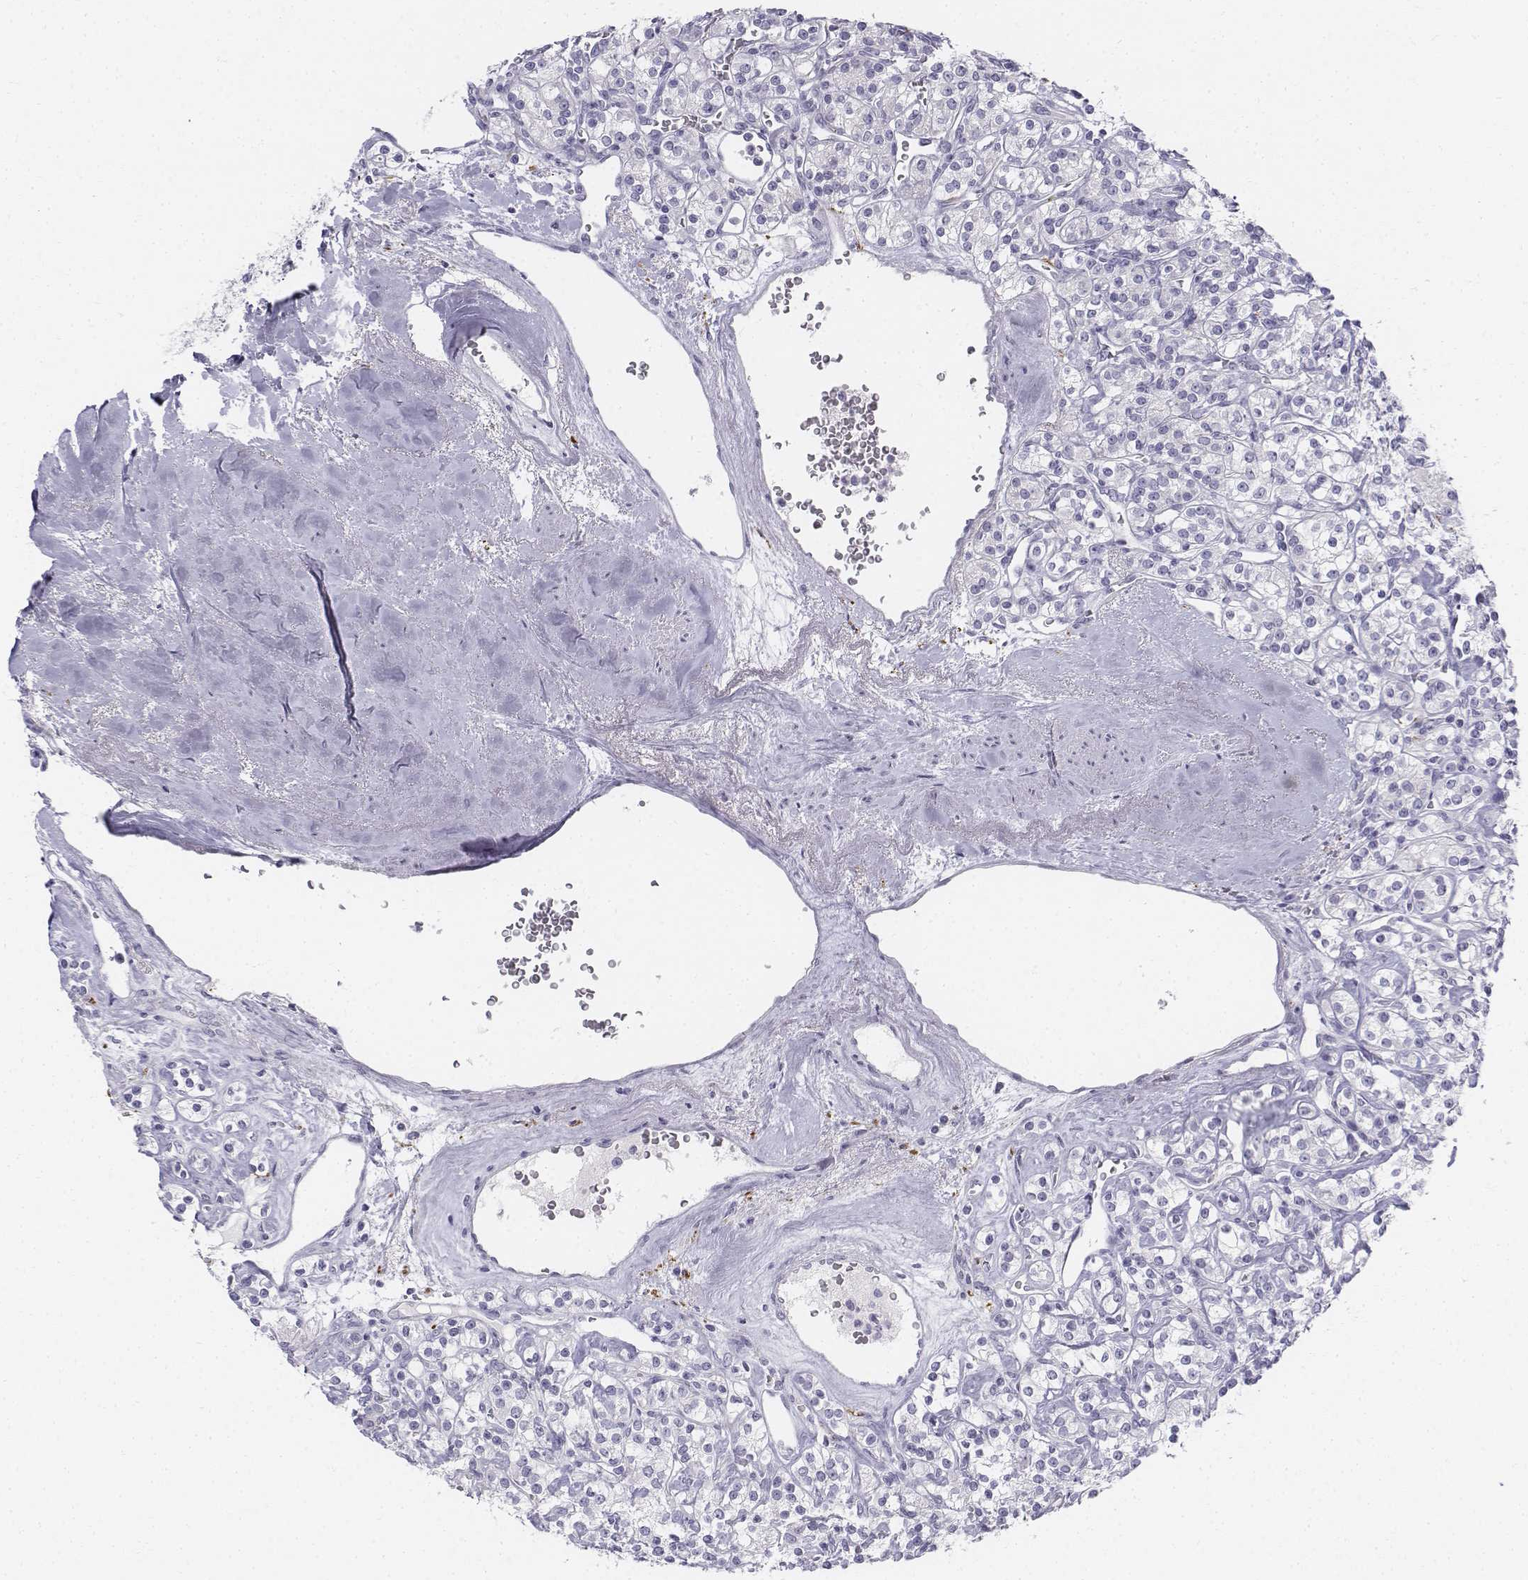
{"staining": {"intensity": "negative", "quantity": "none", "location": "none"}, "tissue": "renal cancer", "cell_type": "Tumor cells", "image_type": "cancer", "snomed": [{"axis": "morphology", "description": "Adenocarcinoma, NOS"}, {"axis": "topography", "description": "Kidney"}], "caption": "The immunohistochemistry (IHC) image has no significant staining in tumor cells of renal cancer tissue.", "gene": "TH", "patient": {"sex": "male", "age": 77}}